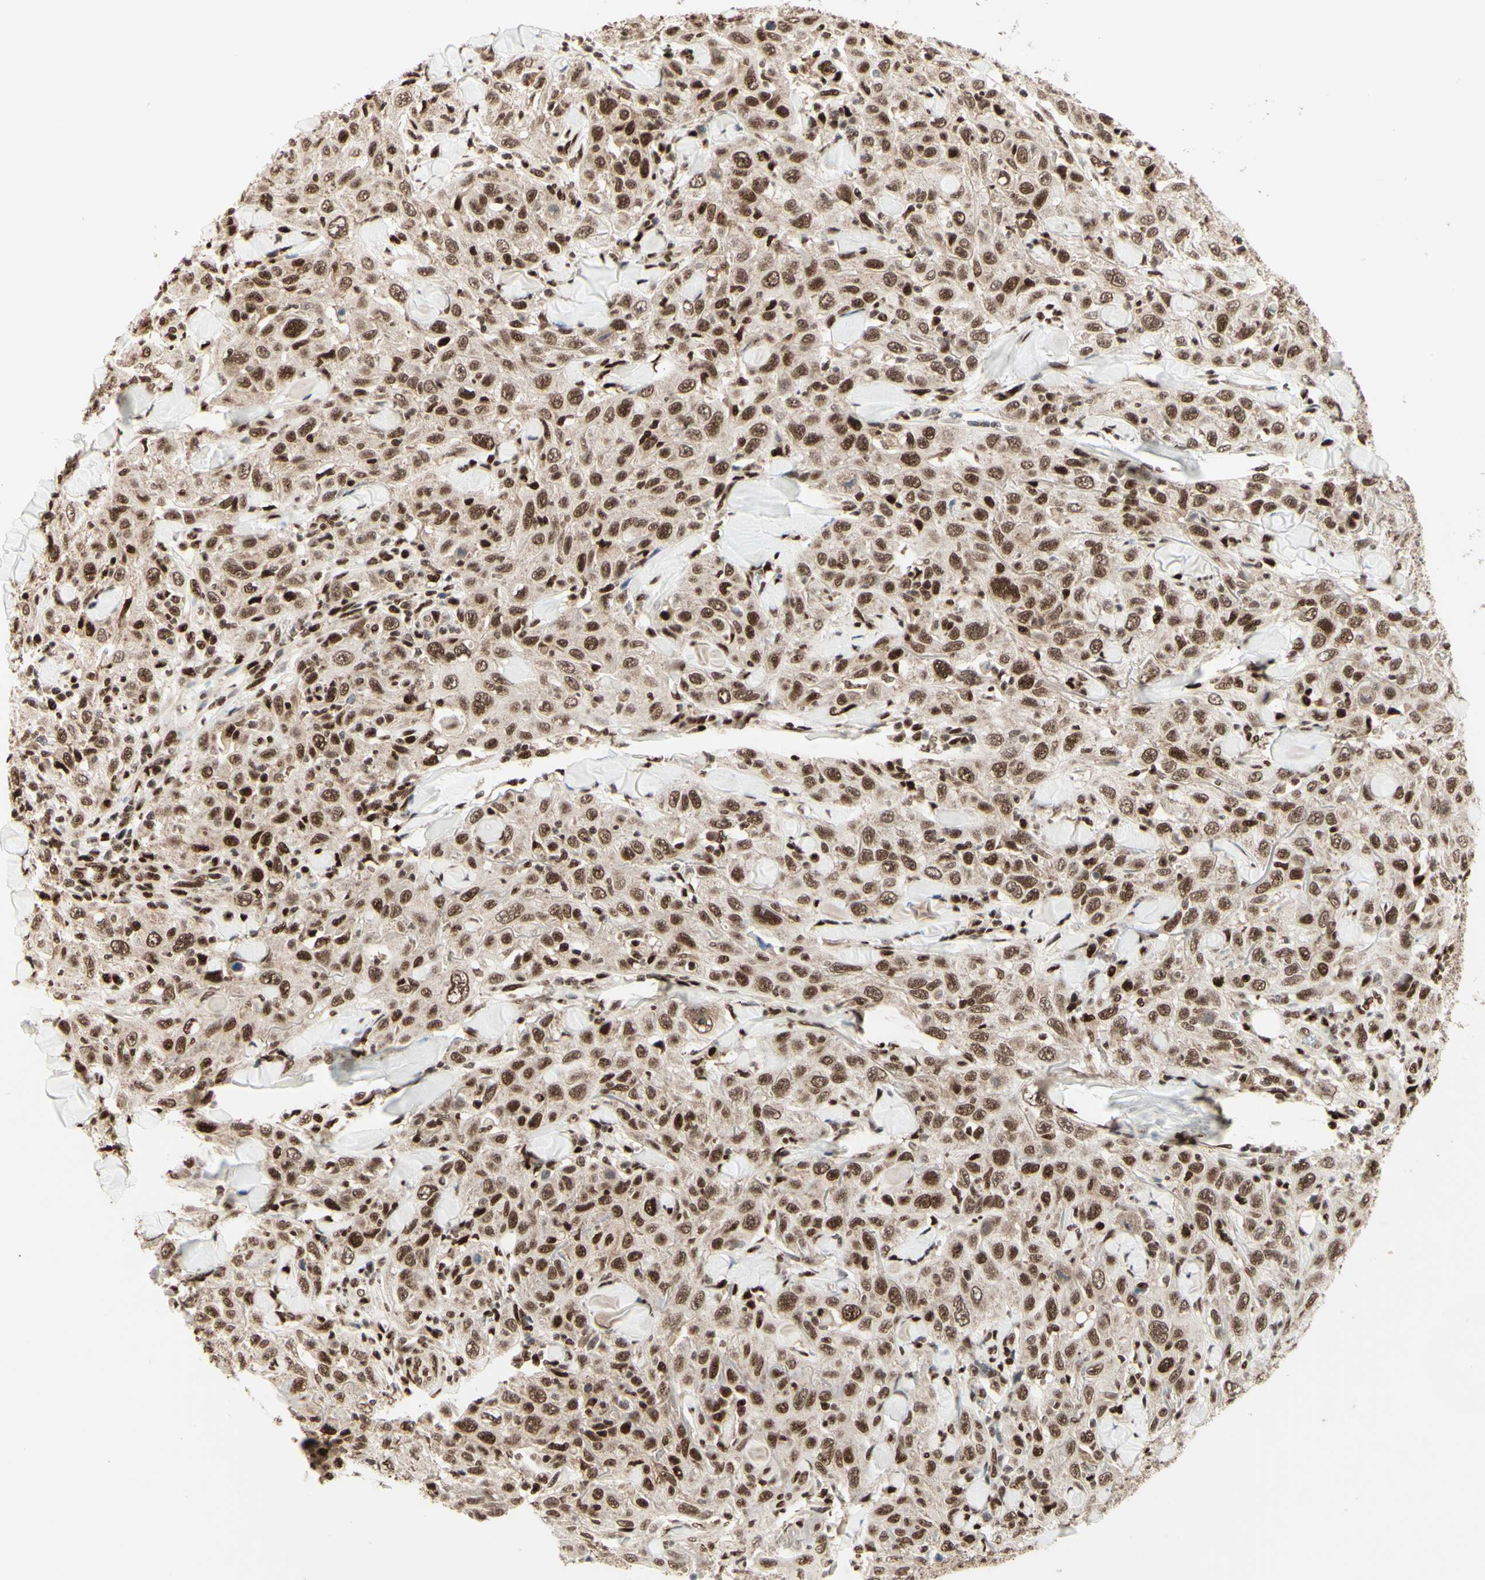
{"staining": {"intensity": "moderate", "quantity": ">75%", "location": "nuclear"}, "tissue": "skin cancer", "cell_type": "Tumor cells", "image_type": "cancer", "snomed": [{"axis": "morphology", "description": "Squamous cell carcinoma, NOS"}, {"axis": "topography", "description": "Skin"}], "caption": "Skin cancer was stained to show a protein in brown. There is medium levels of moderate nuclear positivity in approximately >75% of tumor cells. (DAB IHC, brown staining for protein, blue staining for nuclei).", "gene": "NR3C1", "patient": {"sex": "female", "age": 88}}